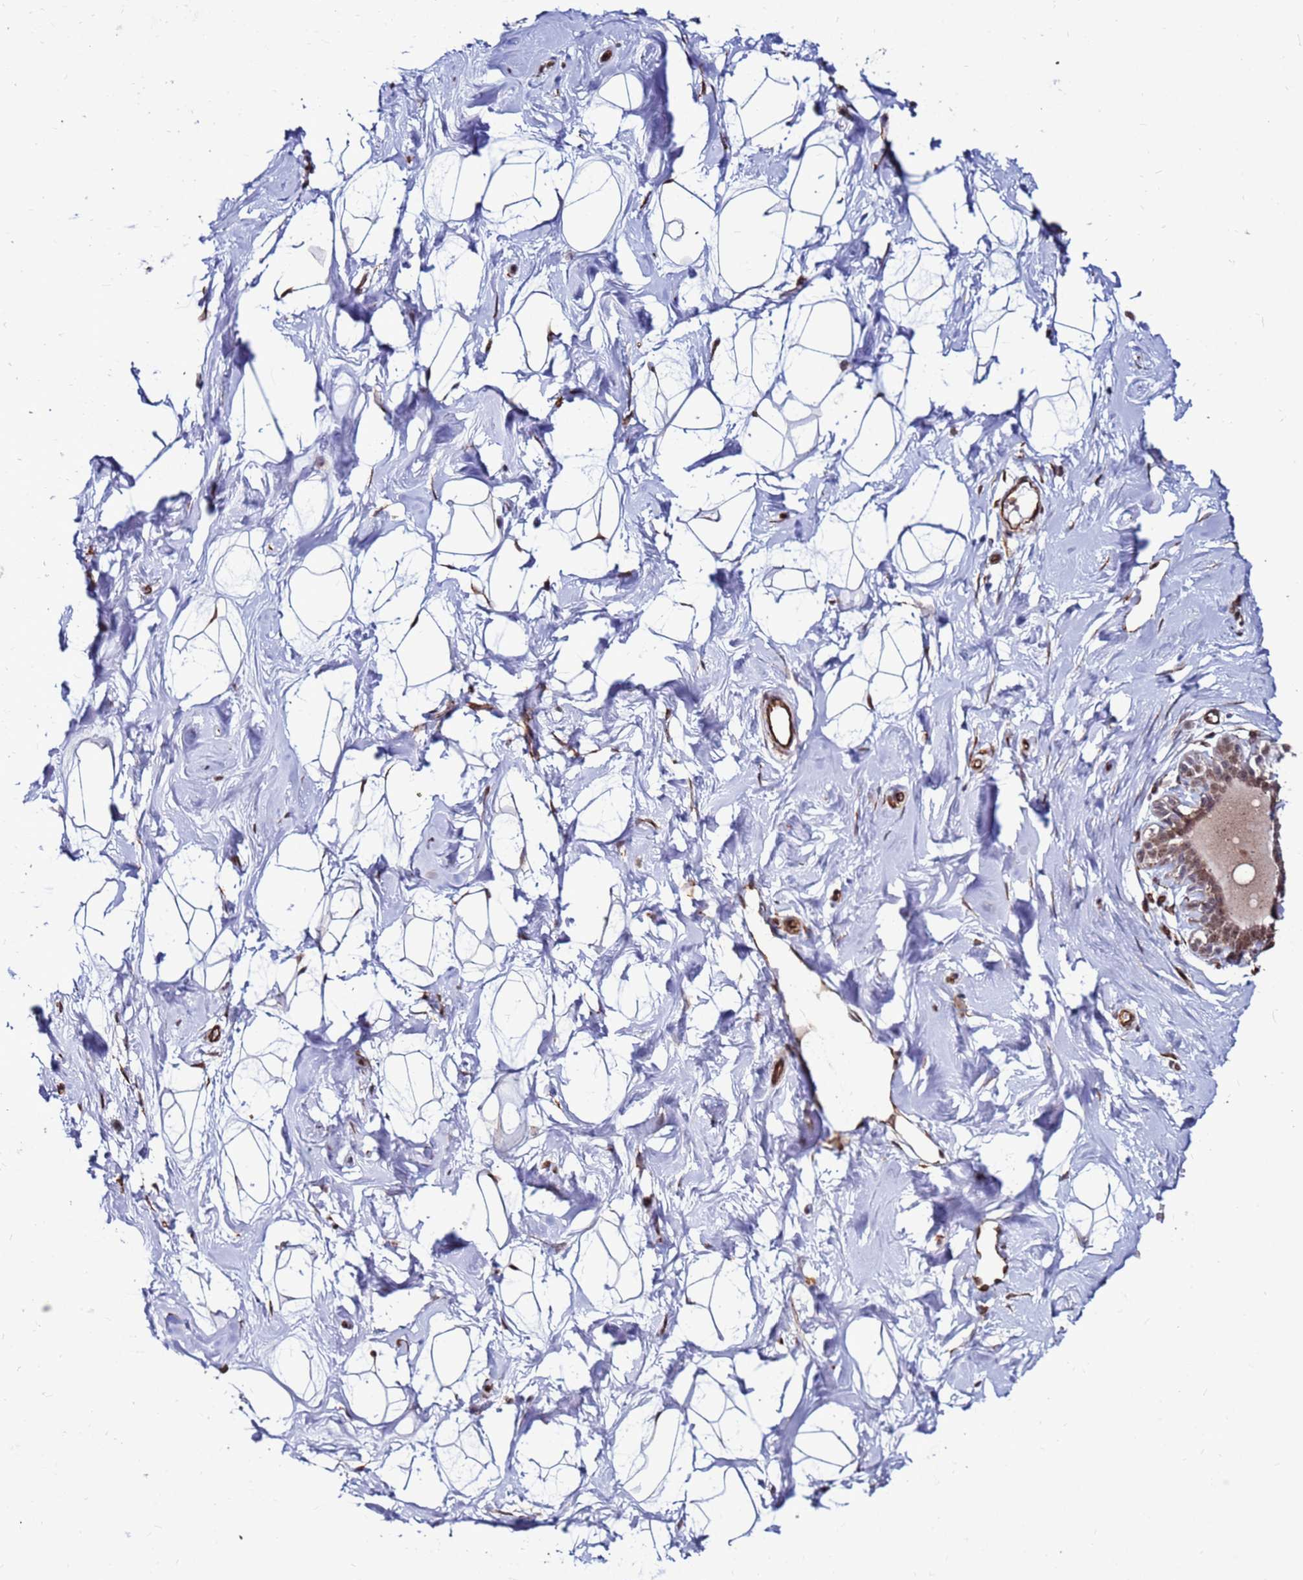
{"staining": {"intensity": "strong", "quantity": "25%-75%", "location": "nuclear"}, "tissue": "breast", "cell_type": "Adipocytes", "image_type": "normal", "snomed": [{"axis": "morphology", "description": "Normal tissue, NOS"}, {"axis": "morphology", "description": "Adenoma, NOS"}, {"axis": "topography", "description": "Breast"}], "caption": "IHC staining of normal breast, which shows high levels of strong nuclear positivity in about 25%-75% of adipocytes indicating strong nuclear protein staining. The staining was performed using DAB (3,3'-diaminobenzidine) (brown) for protein detection and nuclei were counterstained in hematoxylin (blue).", "gene": "CLK3", "patient": {"sex": "female", "age": 23}}